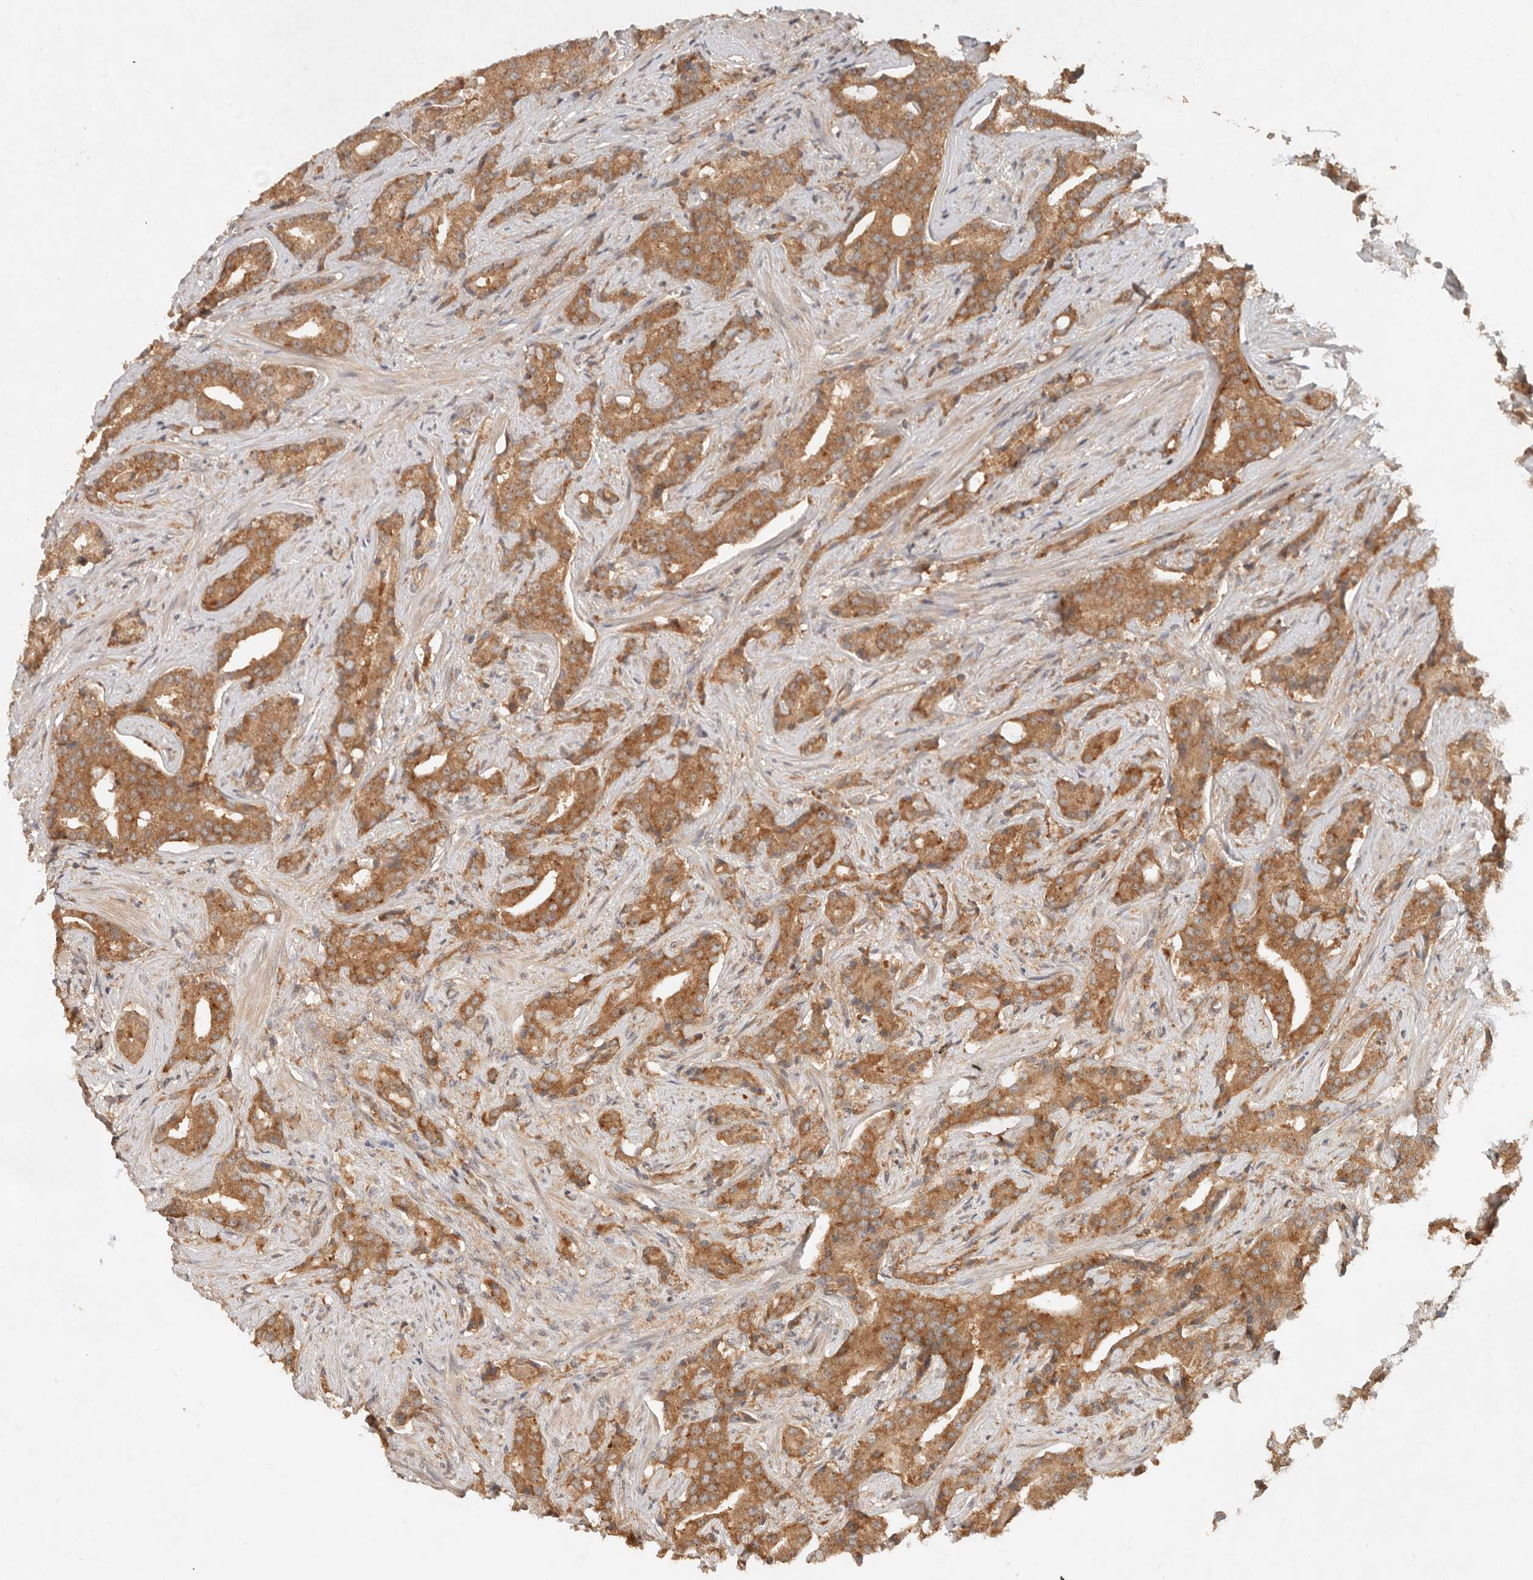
{"staining": {"intensity": "moderate", "quantity": ">75%", "location": "cytoplasmic/membranous"}, "tissue": "prostate cancer", "cell_type": "Tumor cells", "image_type": "cancer", "snomed": [{"axis": "morphology", "description": "Adenocarcinoma, Low grade"}, {"axis": "topography", "description": "Prostate"}], "caption": "A histopathology image showing moderate cytoplasmic/membranous positivity in about >75% of tumor cells in prostate cancer (adenocarcinoma (low-grade)), as visualized by brown immunohistochemical staining.", "gene": "HECTD3", "patient": {"sex": "male", "age": 67}}